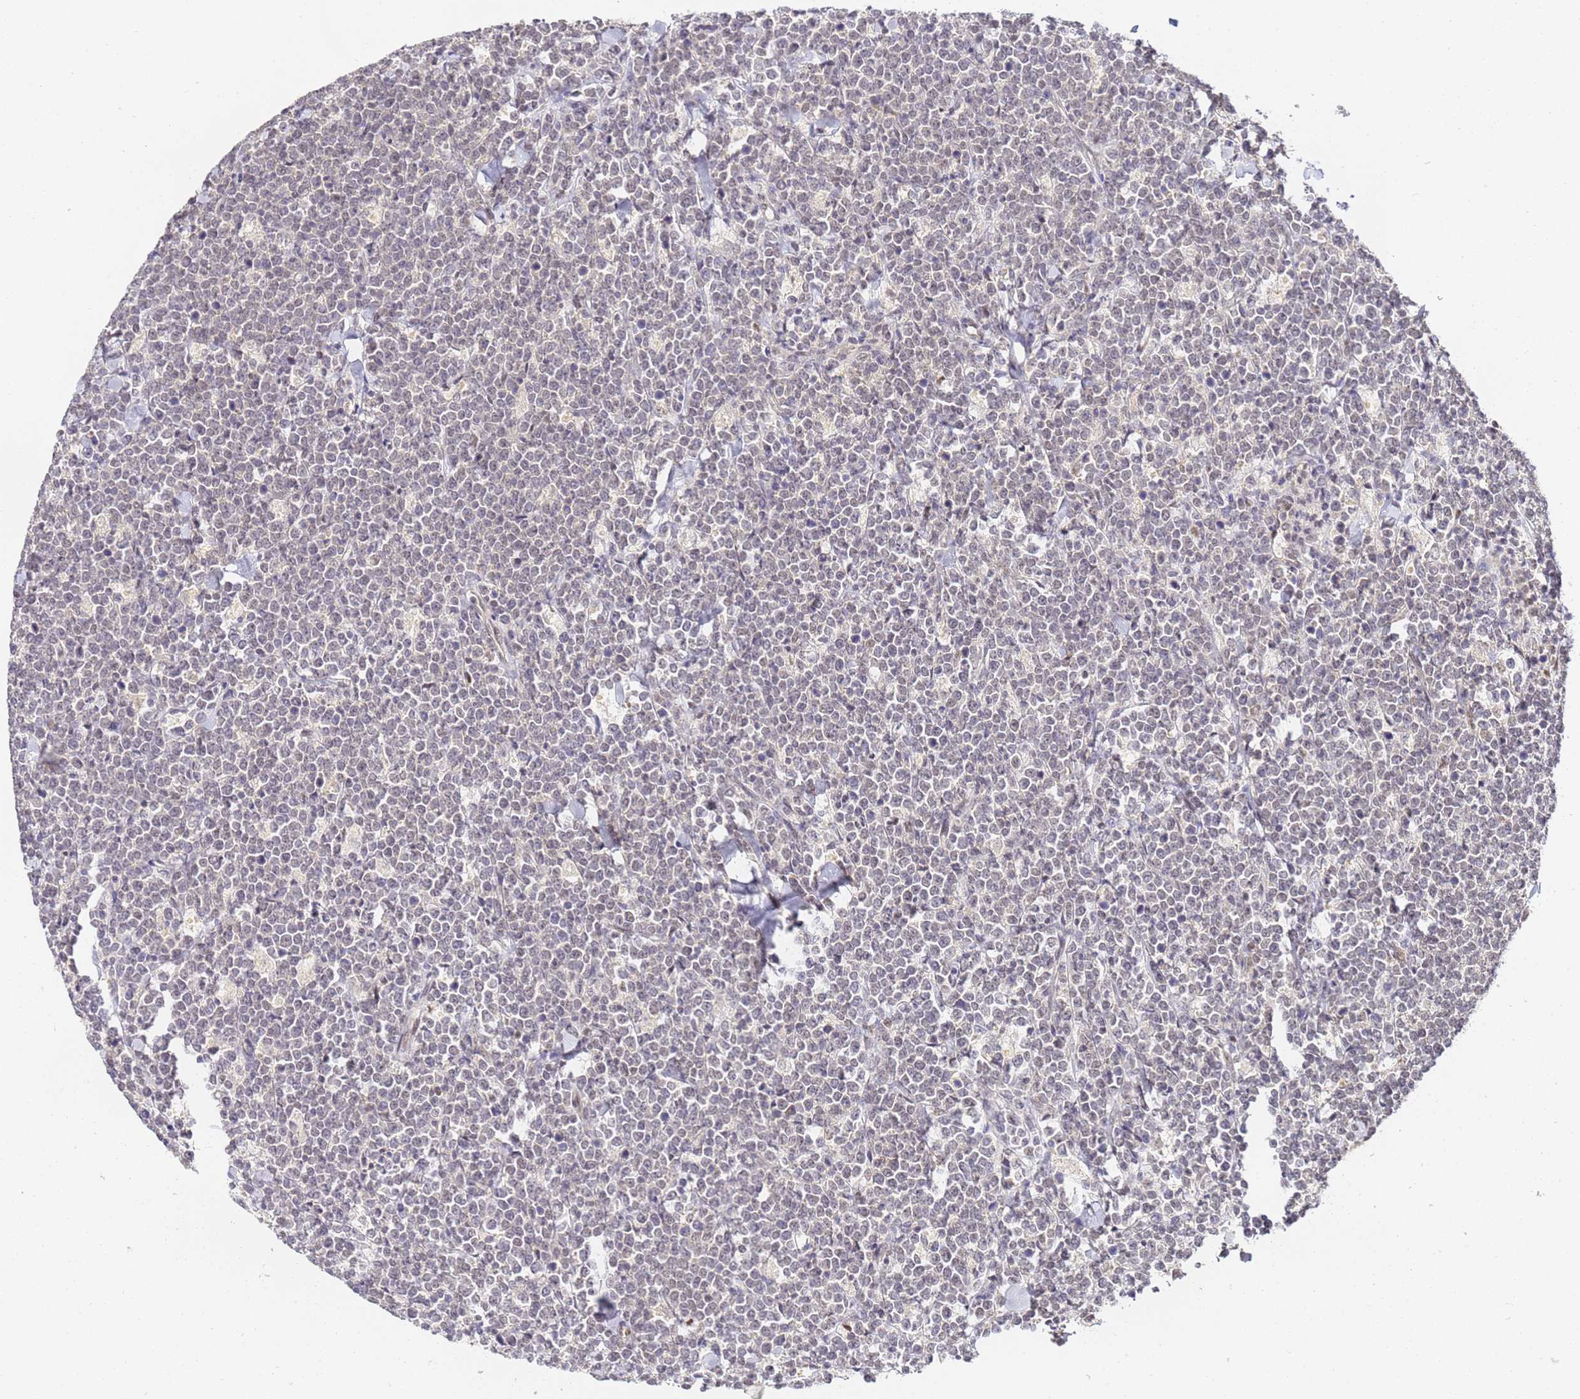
{"staining": {"intensity": "negative", "quantity": "none", "location": "none"}, "tissue": "lymphoma", "cell_type": "Tumor cells", "image_type": "cancer", "snomed": [{"axis": "morphology", "description": "Malignant lymphoma, non-Hodgkin's type, High grade"}, {"axis": "topography", "description": "Small intestine"}], "caption": "IHC of human malignant lymphoma, non-Hodgkin's type (high-grade) reveals no expression in tumor cells. (DAB (3,3'-diaminobenzidine) IHC, high magnification).", "gene": "LSM3", "patient": {"sex": "male", "age": 8}}